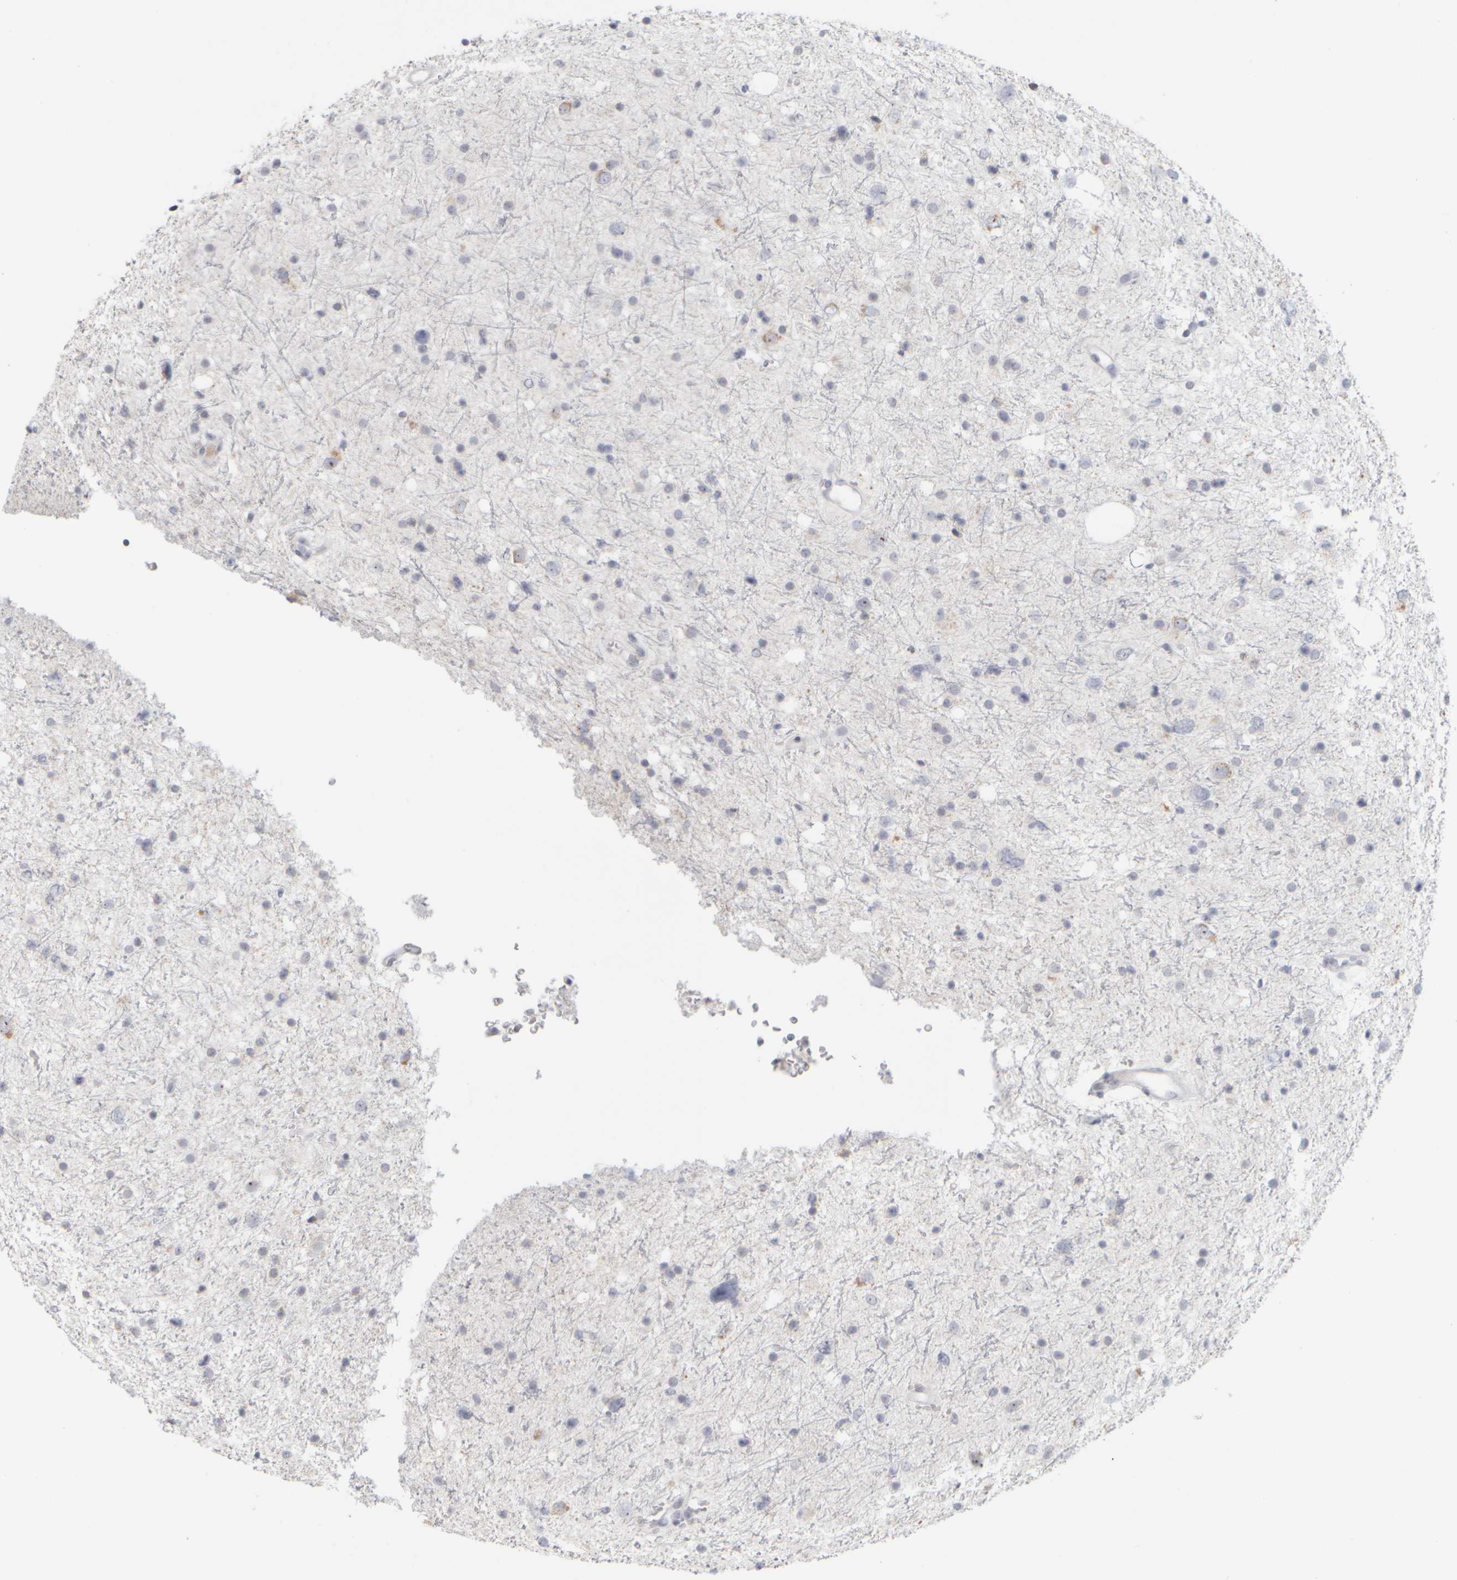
{"staining": {"intensity": "moderate", "quantity": "<25%", "location": "nuclear"}, "tissue": "glioma", "cell_type": "Tumor cells", "image_type": "cancer", "snomed": [{"axis": "morphology", "description": "Glioma, malignant, Low grade"}, {"axis": "topography", "description": "Brain"}], "caption": "Malignant low-grade glioma tissue demonstrates moderate nuclear positivity in about <25% of tumor cells, visualized by immunohistochemistry. Nuclei are stained in blue.", "gene": "DCXR", "patient": {"sex": "female", "age": 37}}